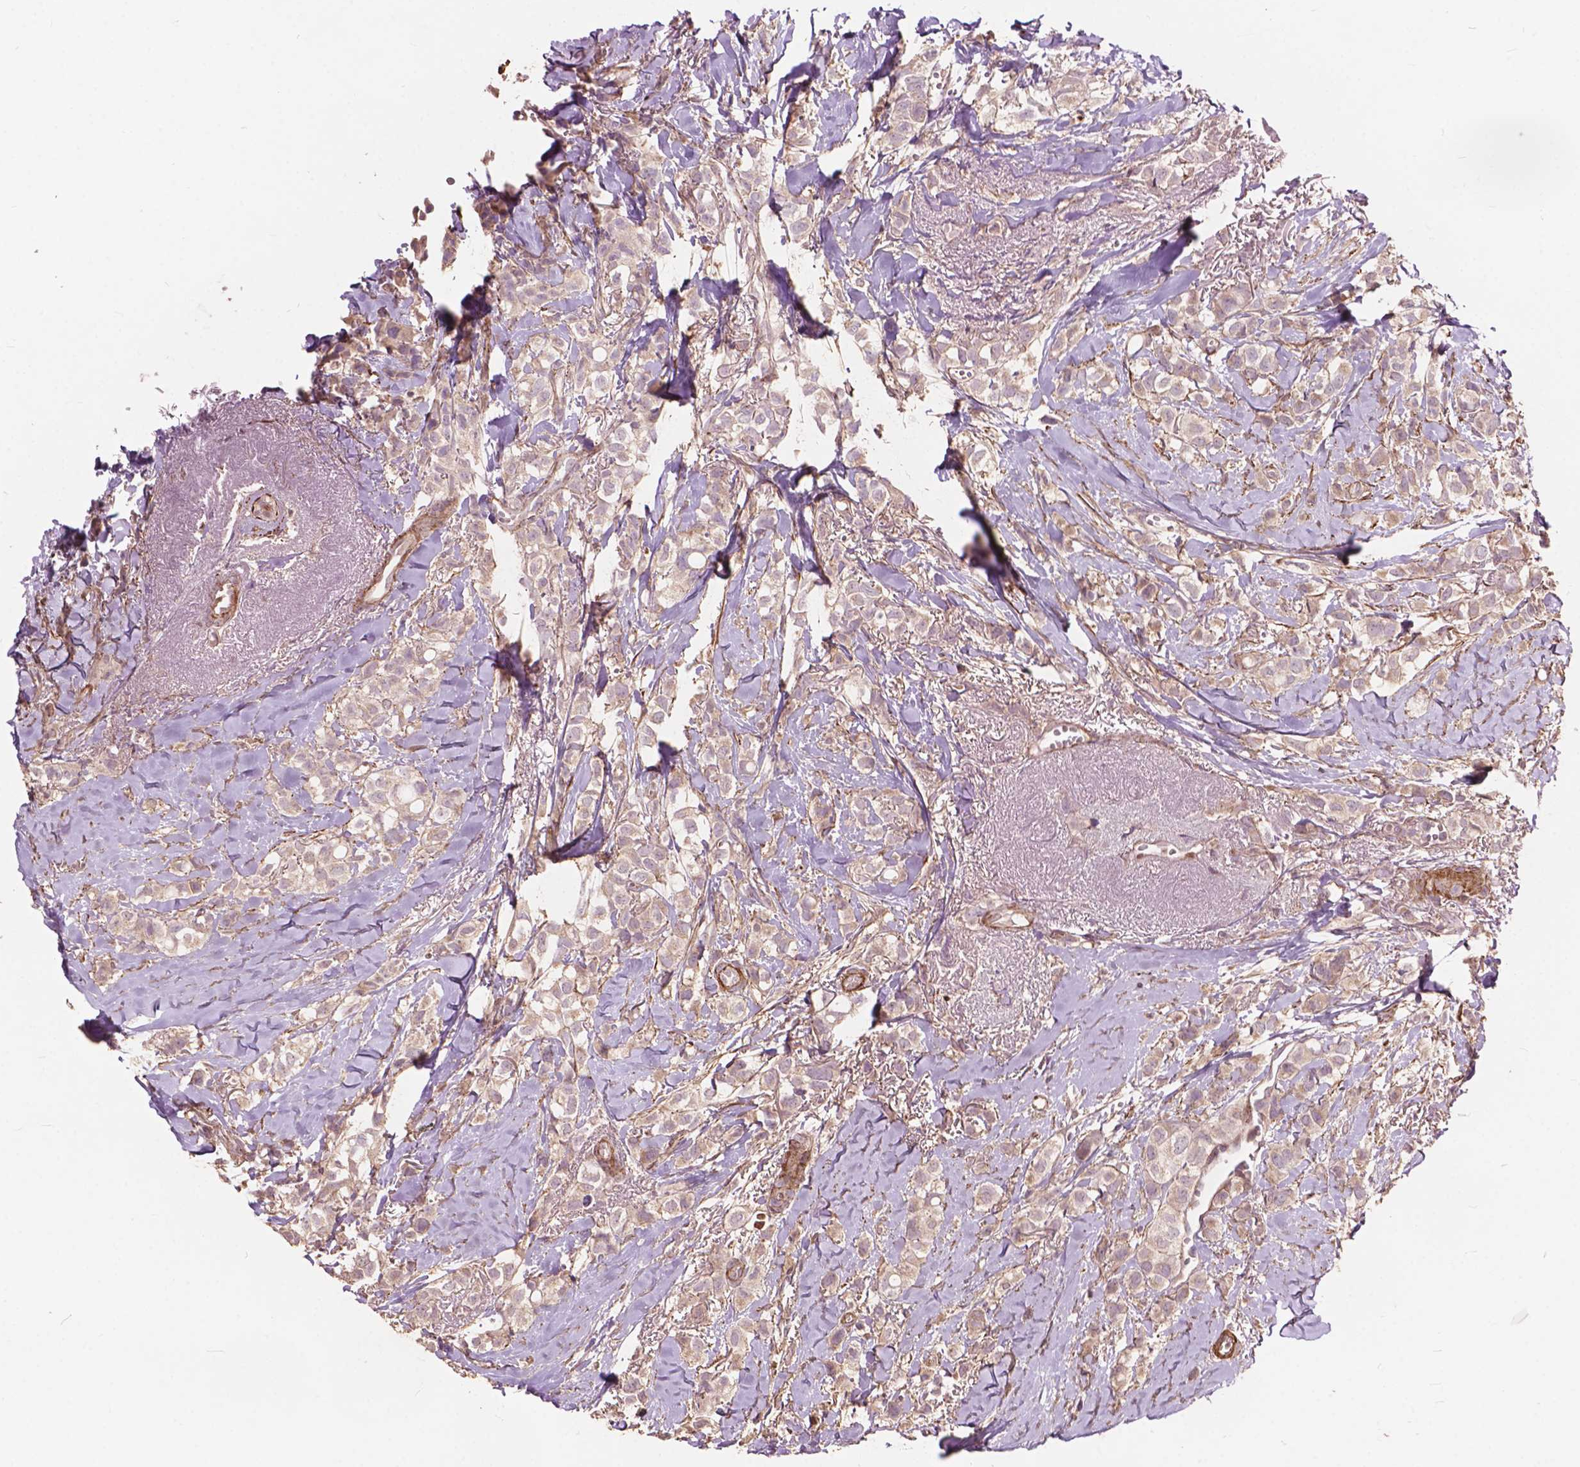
{"staining": {"intensity": "weak", "quantity": "25%-75%", "location": "cytoplasmic/membranous"}, "tissue": "breast cancer", "cell_type": "Tumor cells", "image_type": "cancer", "snomed": [{"axis": "morphology", "description": "Duct carcinoma"}, {"axis": "topography", "description": "Breast"}], "caption": "Protein staining shows weak cytoplasmic/membranous staining in approximately 25%-75% of tumor cells in breast cancer (infiltrating ductal carcinoma).", "gene": "FNIP1", "patient": {"sex": "female", "age": 85}}